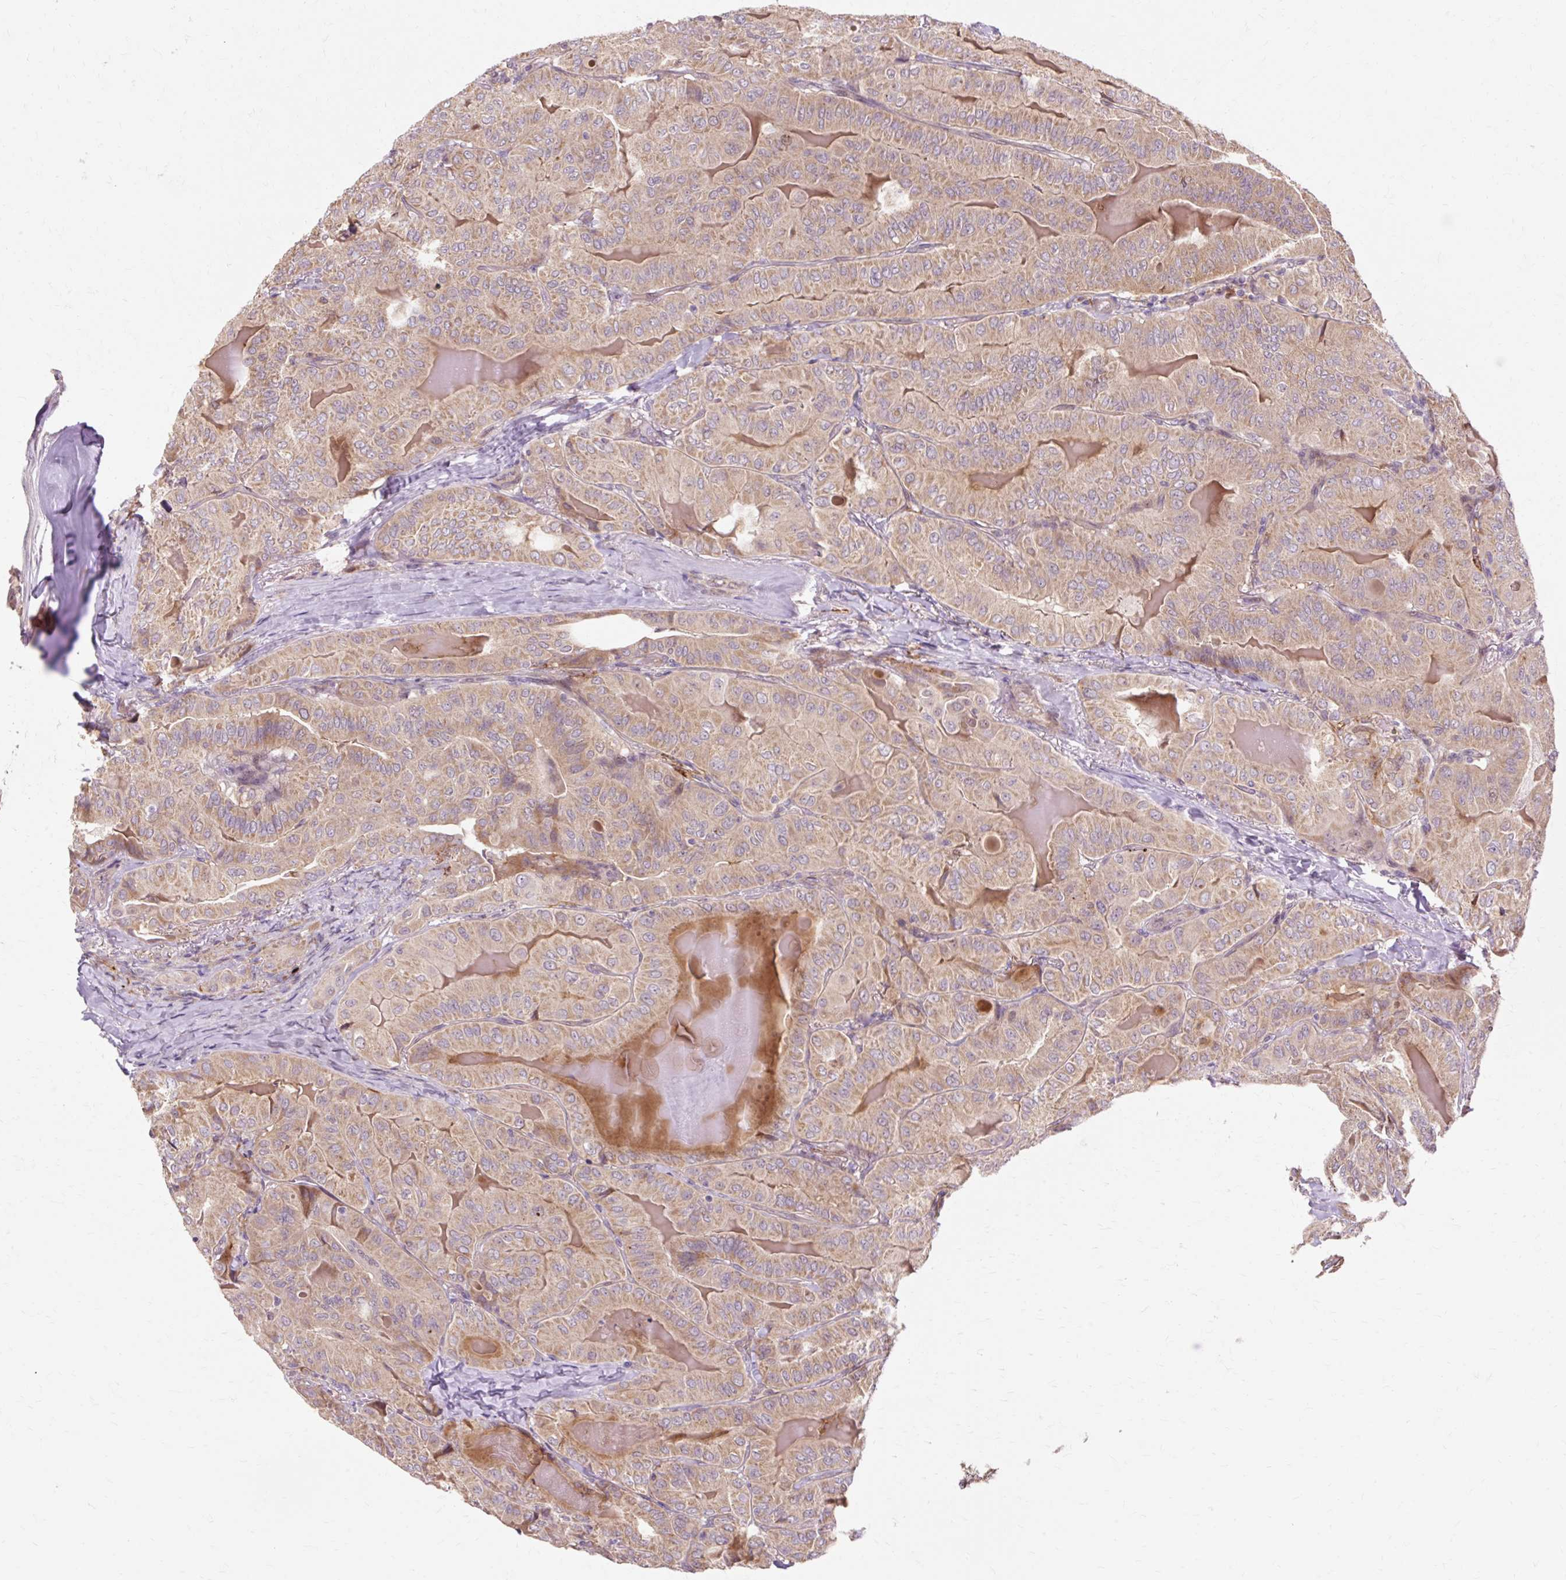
{"staining": {"intensity": "moderate", "quantity": ">75%", "location": "cytoplasmic/membranous"}, "tissue": "thyroid cancer", "cell_type": "Tumor cells", "image_type": "cancer", "snomed": [{"axis": "morphology", "description": "Papillary adenocarcinoma, NOS"}, {"axis": "topography", "description": "Thyroid gland"}], "caption": "A high-resolution image shows immunohistochemistry staining of thyroid cancer (papillary adenocarcinoma), which shows moderate cytoplasmic/membranous positivity in about >75% of tumor cells. (IHC, brightfield microscopy, high magnification).", "gene": "GEMIN2", "patient": {"sex": "female", "age": 68}}